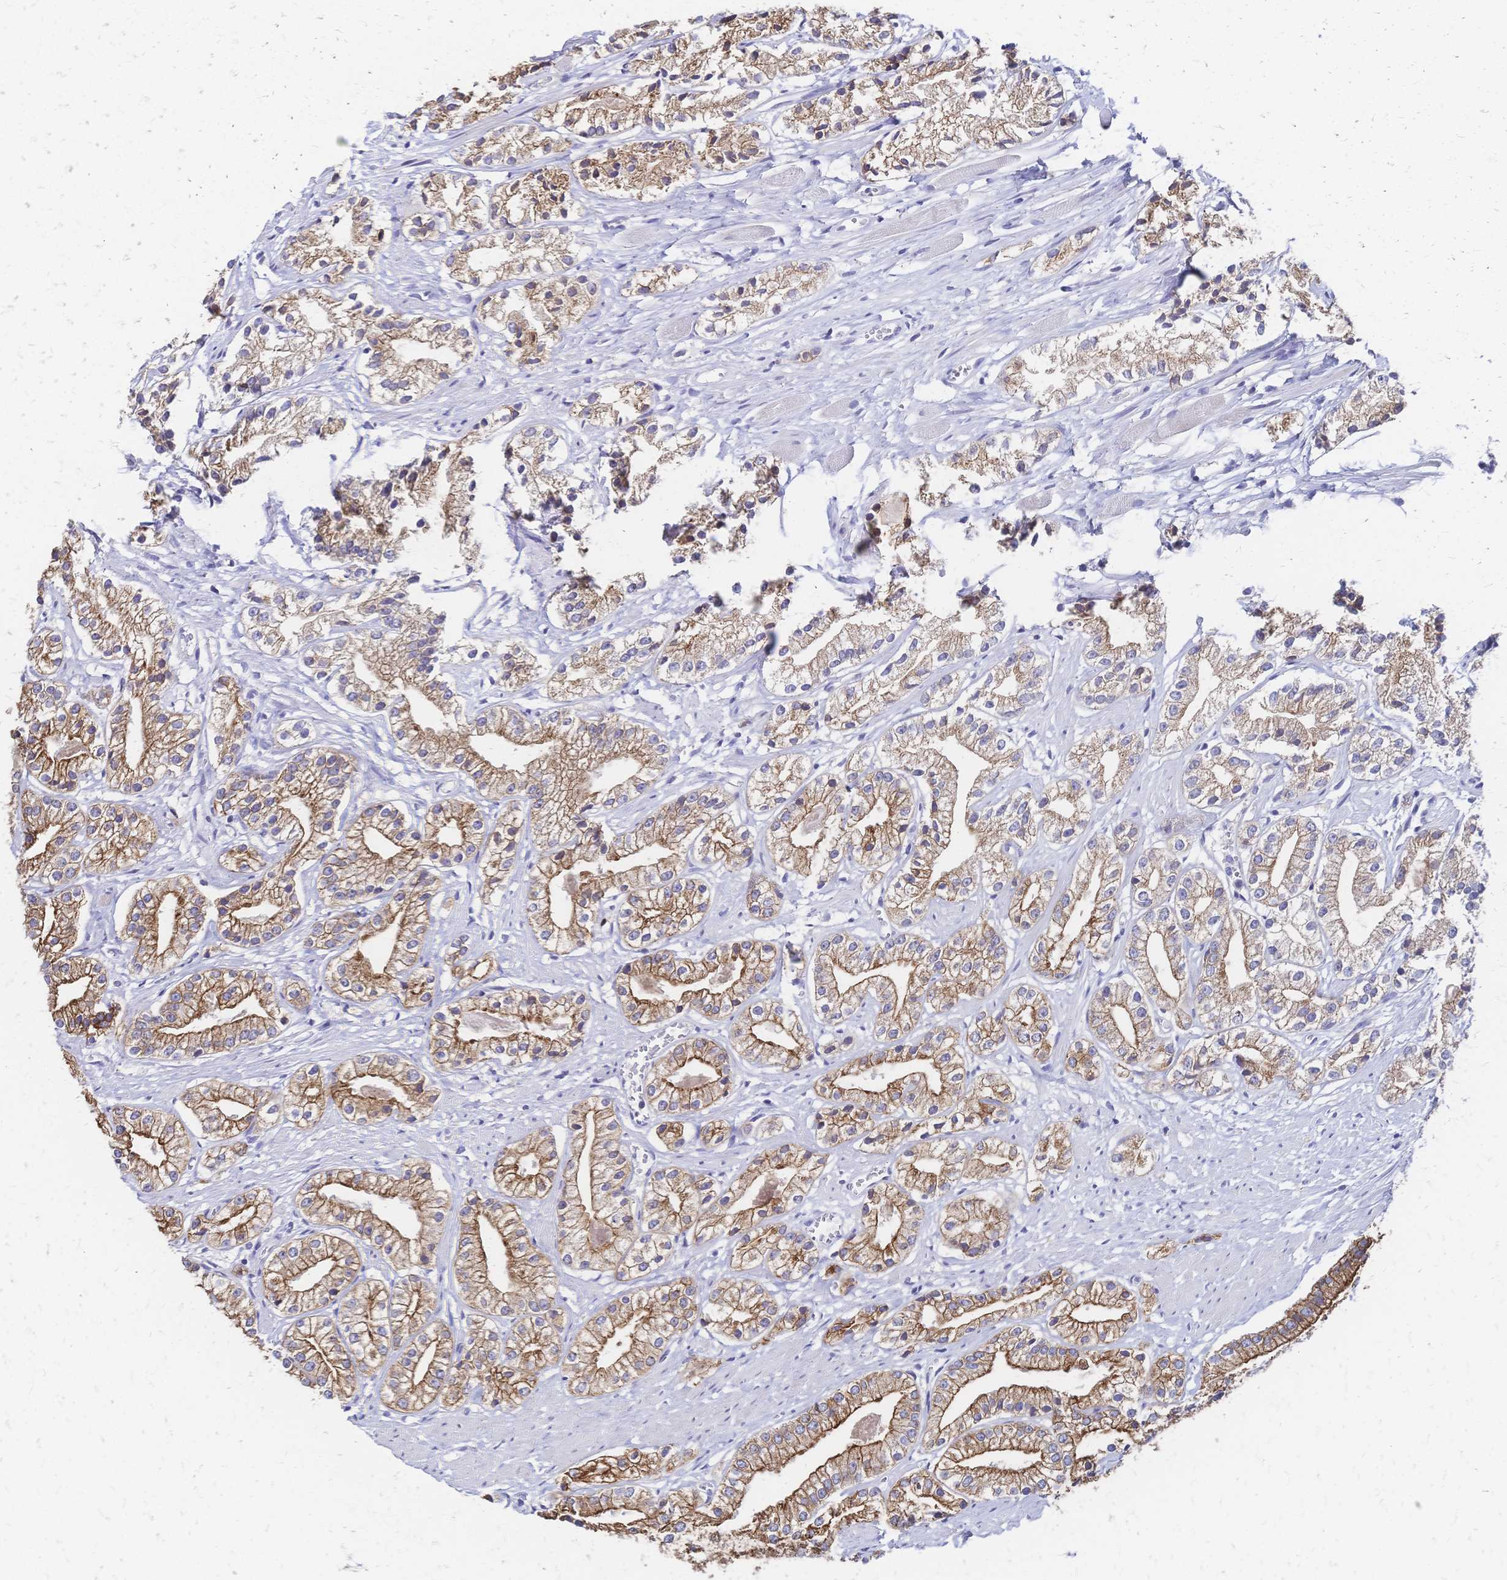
{"staining": {"intensity": "moderate", "quantity": ">75%", "location": "cytoplasmic/membranous"}, "tissue": "prostate cancer", "cell_type": "Tumor cells", "image_type": "cancer", "snomed": [{"axis": "morphology", "description": "Adenocarcinoma, Low grade"}, {"axis": "topography", "description": "Prostate"}], "caption": "Protein expression analysis of human adenocarcinoma (low-grade) (prostate) reveals moderate cytoplasmic/membranous positivity in approximately >75% of tumor cells. (DAB (3,3'-diaminobenzidine) IHC with brightfield microscopy, high magnification).", "gene": "DTNB", "patient": {"sex": "male", "age": 69}}